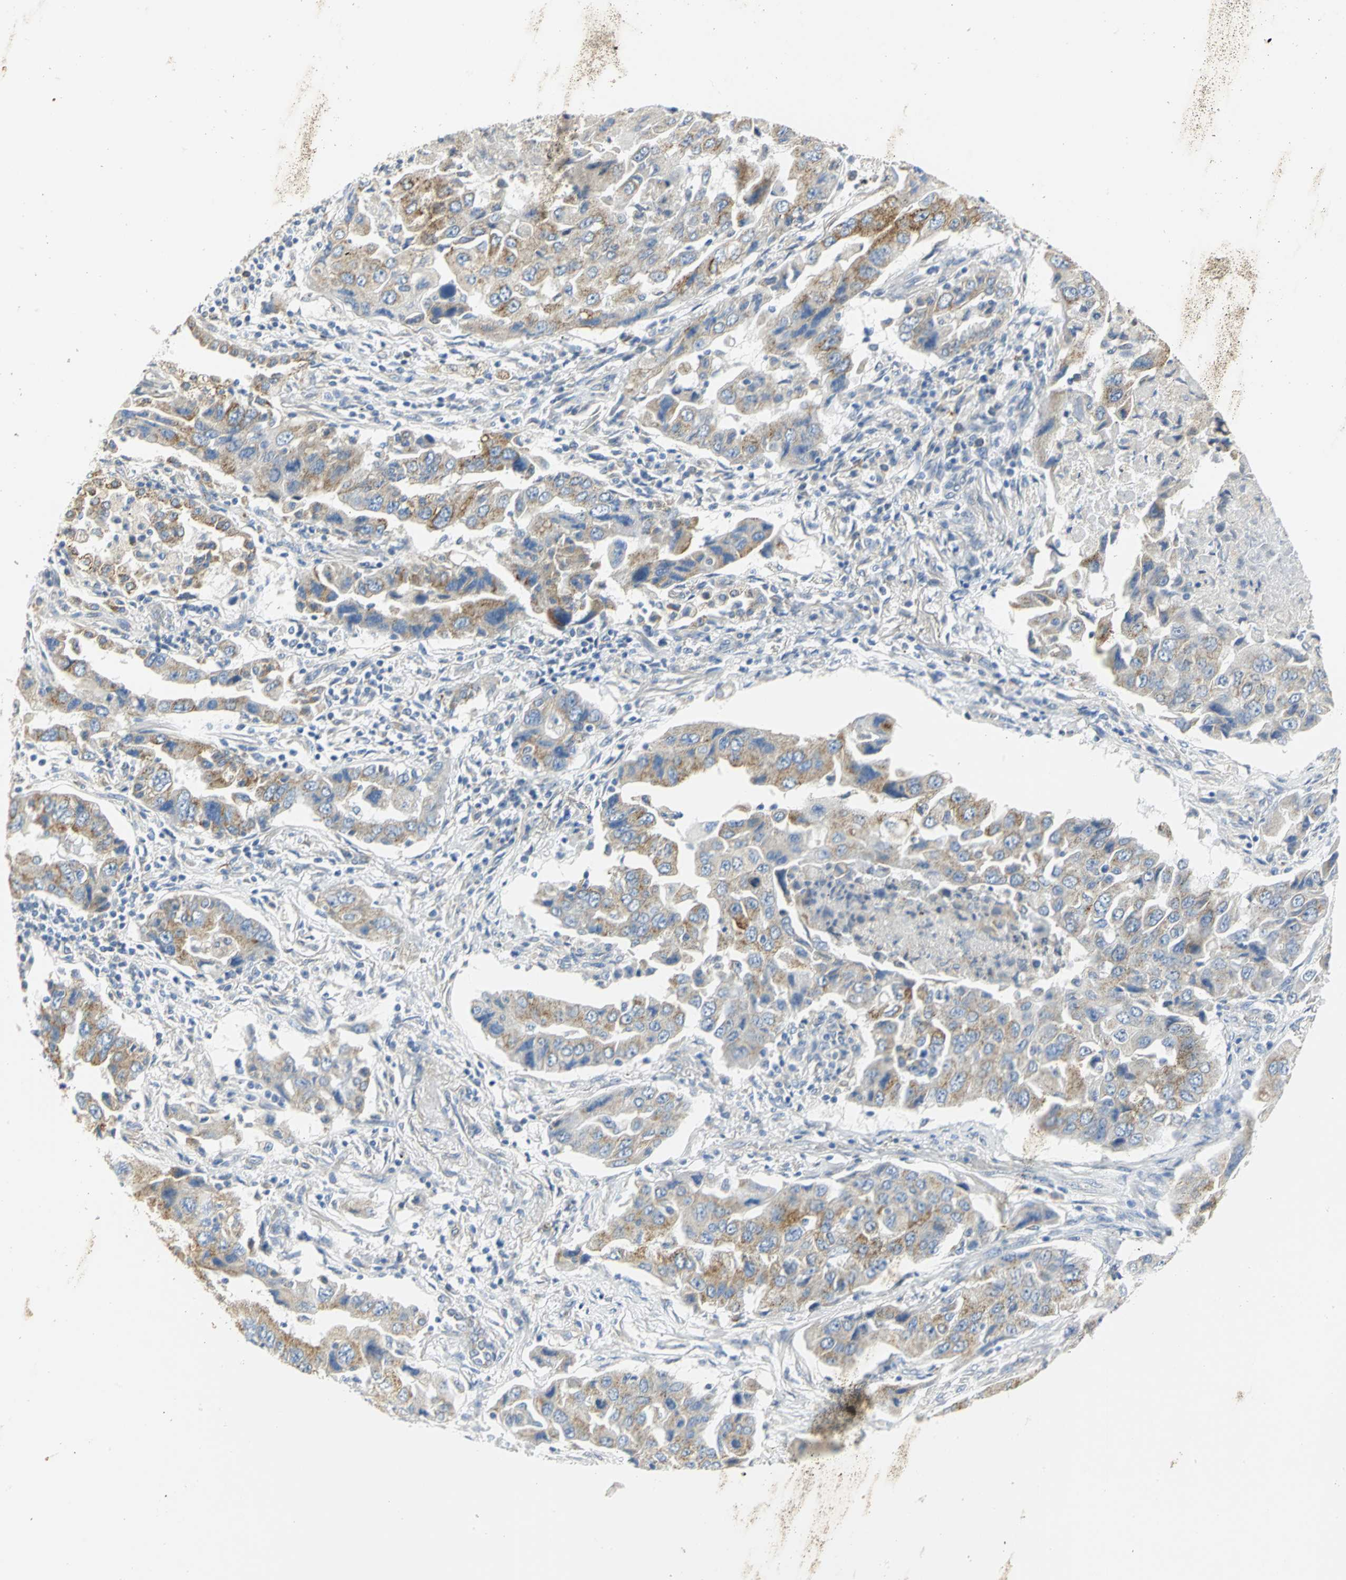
{"staining": {"intensity": "weak", "quantity": "25%-75%", "location": "cytoplasmic/membranous"}, "tissue": "lung cancer", "cell_type": "Tumor cells", "image_type": "cancer", "snomed": [{"axis": "morphology", "description": "Adenocarcinoma, NOS"}, {"axis": "topography", "description": "Lung"}], "caption": "Adenocarcinoma (lung) was stained to show a protein in brown. There is low levels of weak cytoplasmic/membranous positivity in approximately 25%-75% of tumor cells. (DAB (3,3'-diaminobenzidine) IHC, brown staining for protein, blue staining for nuclei).", "gene": "GNRH2", "patient": {"sex": "female", "age": 65}}